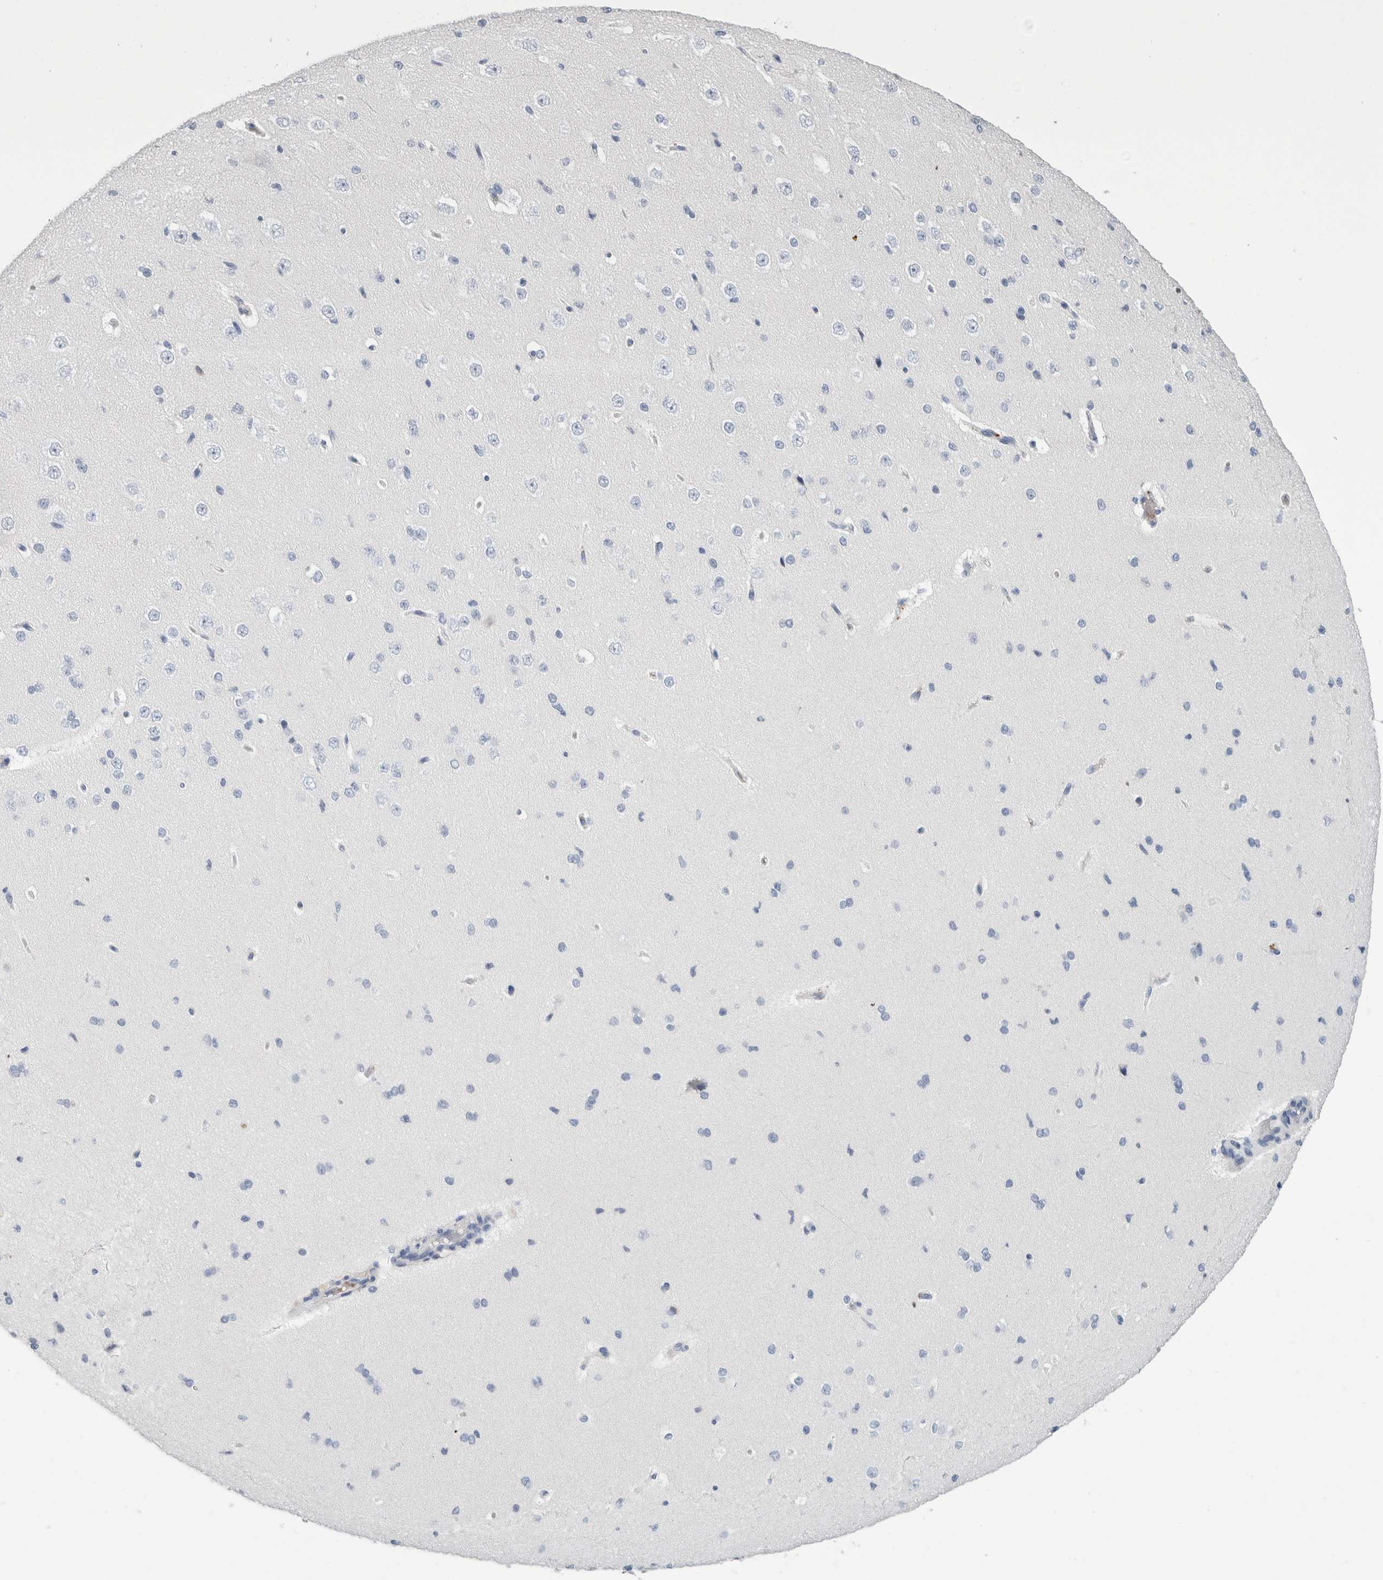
{"staining": {"intensity": "weak", "quantity": "<25%", "location": "cytoplasmic/membranous"}, "tissue": "cerebral cortex", "cell_type": "Endothelial cells", "image_type": "normal", "snomed": [{"axis": "morphology", "description": "Normal tissue, NOS"}, {"axis": "morphology", "description": "Developmental malformation"}, {"axis": "topography", "description": "Cerebral cortex"}], "caption": "DAB immunohistochemical staining of normal human cerebral cortex exhibits no significant positivity in endothelial cells.", "gene": "CA1", "patient": {"sex": "female", "age": 30}}